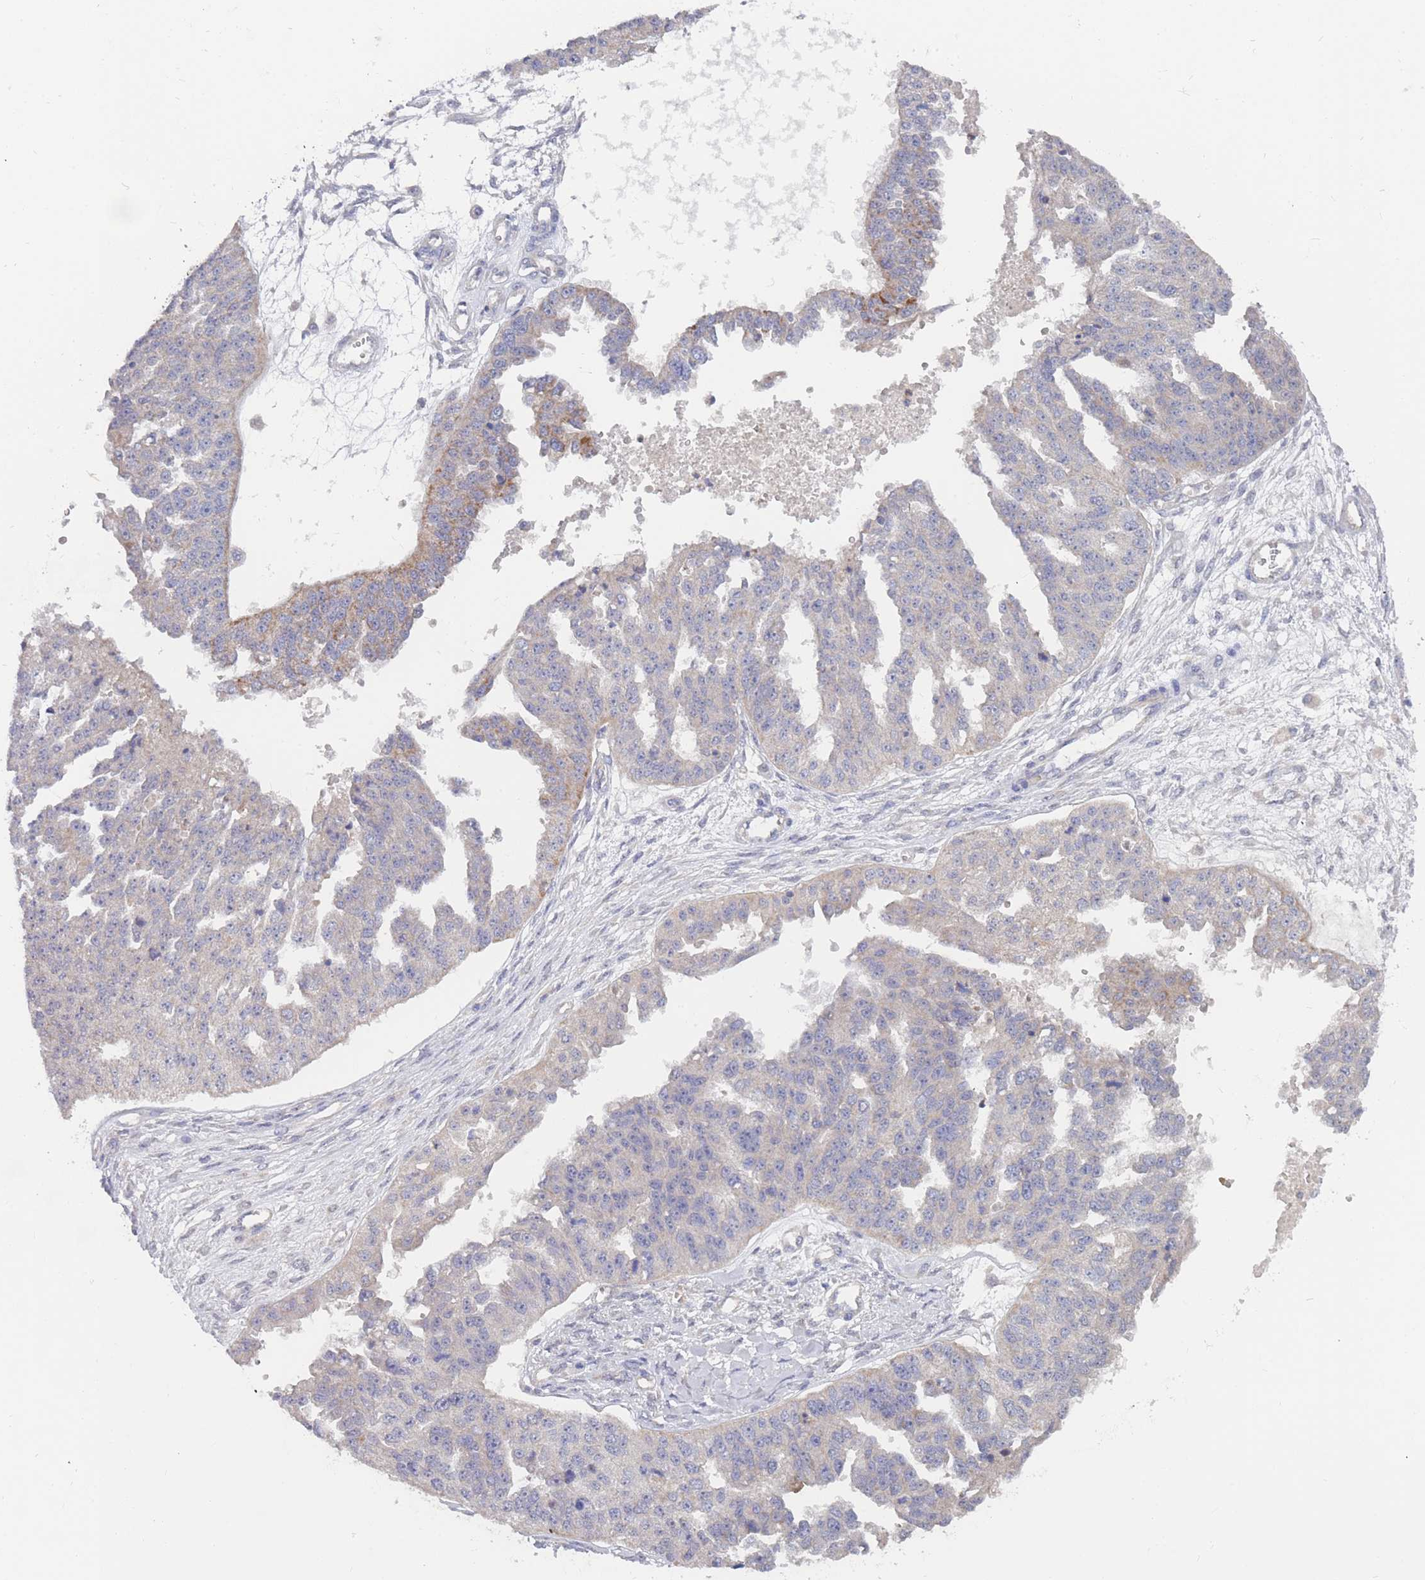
{"staining": {"intensity": "negative", "quantity": "none", "location": "none"}, "tissue": "ovarian cancer", "cell_type": "Tumor cells", "image_type": "cancer", "snomed": [{"axis": "morphology", "description": "Cystadenocarcinoma, serous, NOS"}, {"axis": "topography", "description": "Ovary"}], "caption": "Immunohistochemistry photomicrograph of neoplastic tissue: ovarian serous cystadenocarcinoma stained with DAB shows no significant protein expression in tumor cells.", "gene": "NUB1", "patient": {"sex": "female", "age": 58}}